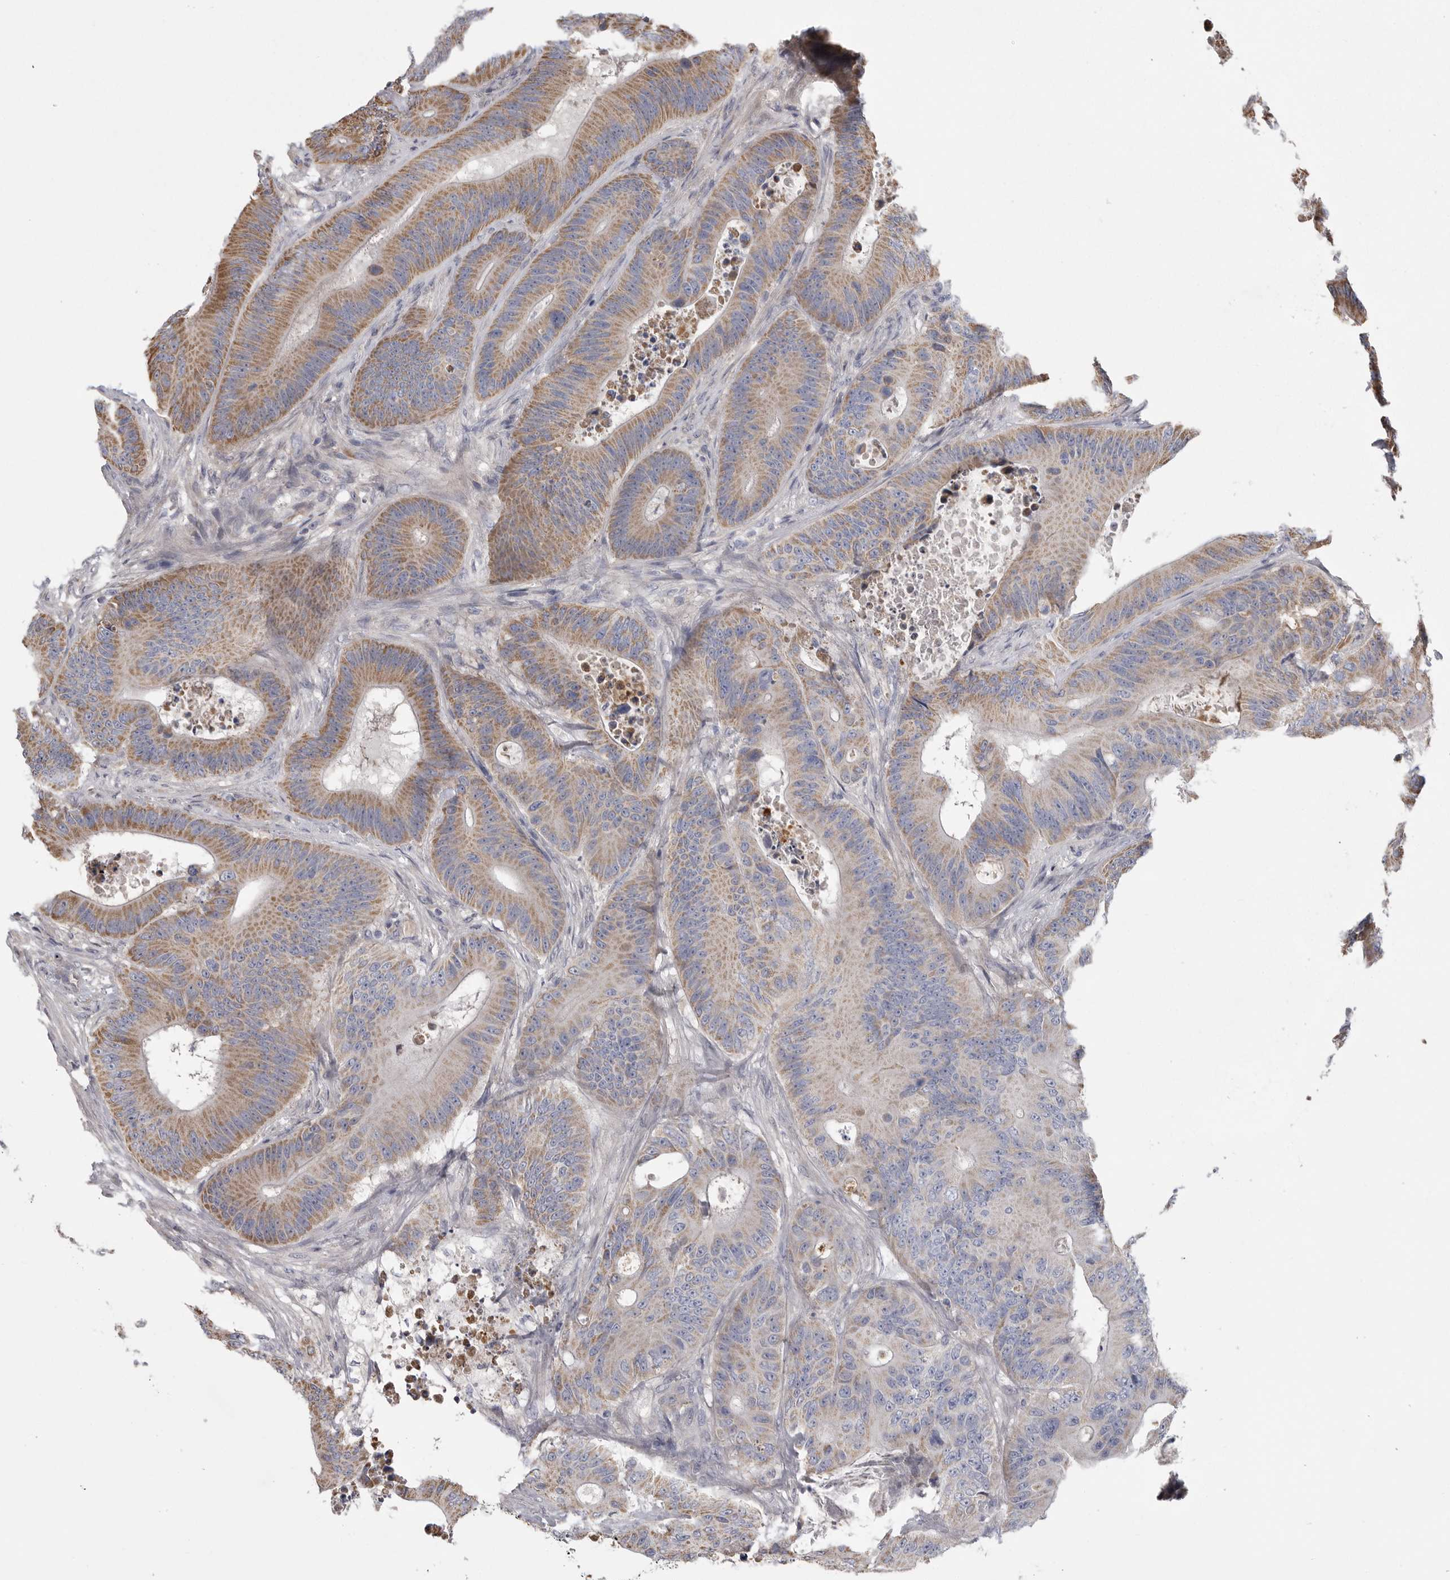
{"staining": {"intensity": "moderate", "quantity": ">75%", "location": "cytoplasmic/membranous"}, "tissue": "colorectal cancer", "cell_type": "Tumor cells", "image_type": "cancer", "snomed": [{"axis": "morphology", "description": "Adenocarcinoma, NOS"}, {"axis": "topography", "description": "Colon"}], "caption": "Adenocarcinoma (colorectal) tissue displays moderate cytoplasmic/membranous expression in about >75% of tumor cells", "gene": "CRP", "patient": {"sex": "male", "age": 83}}